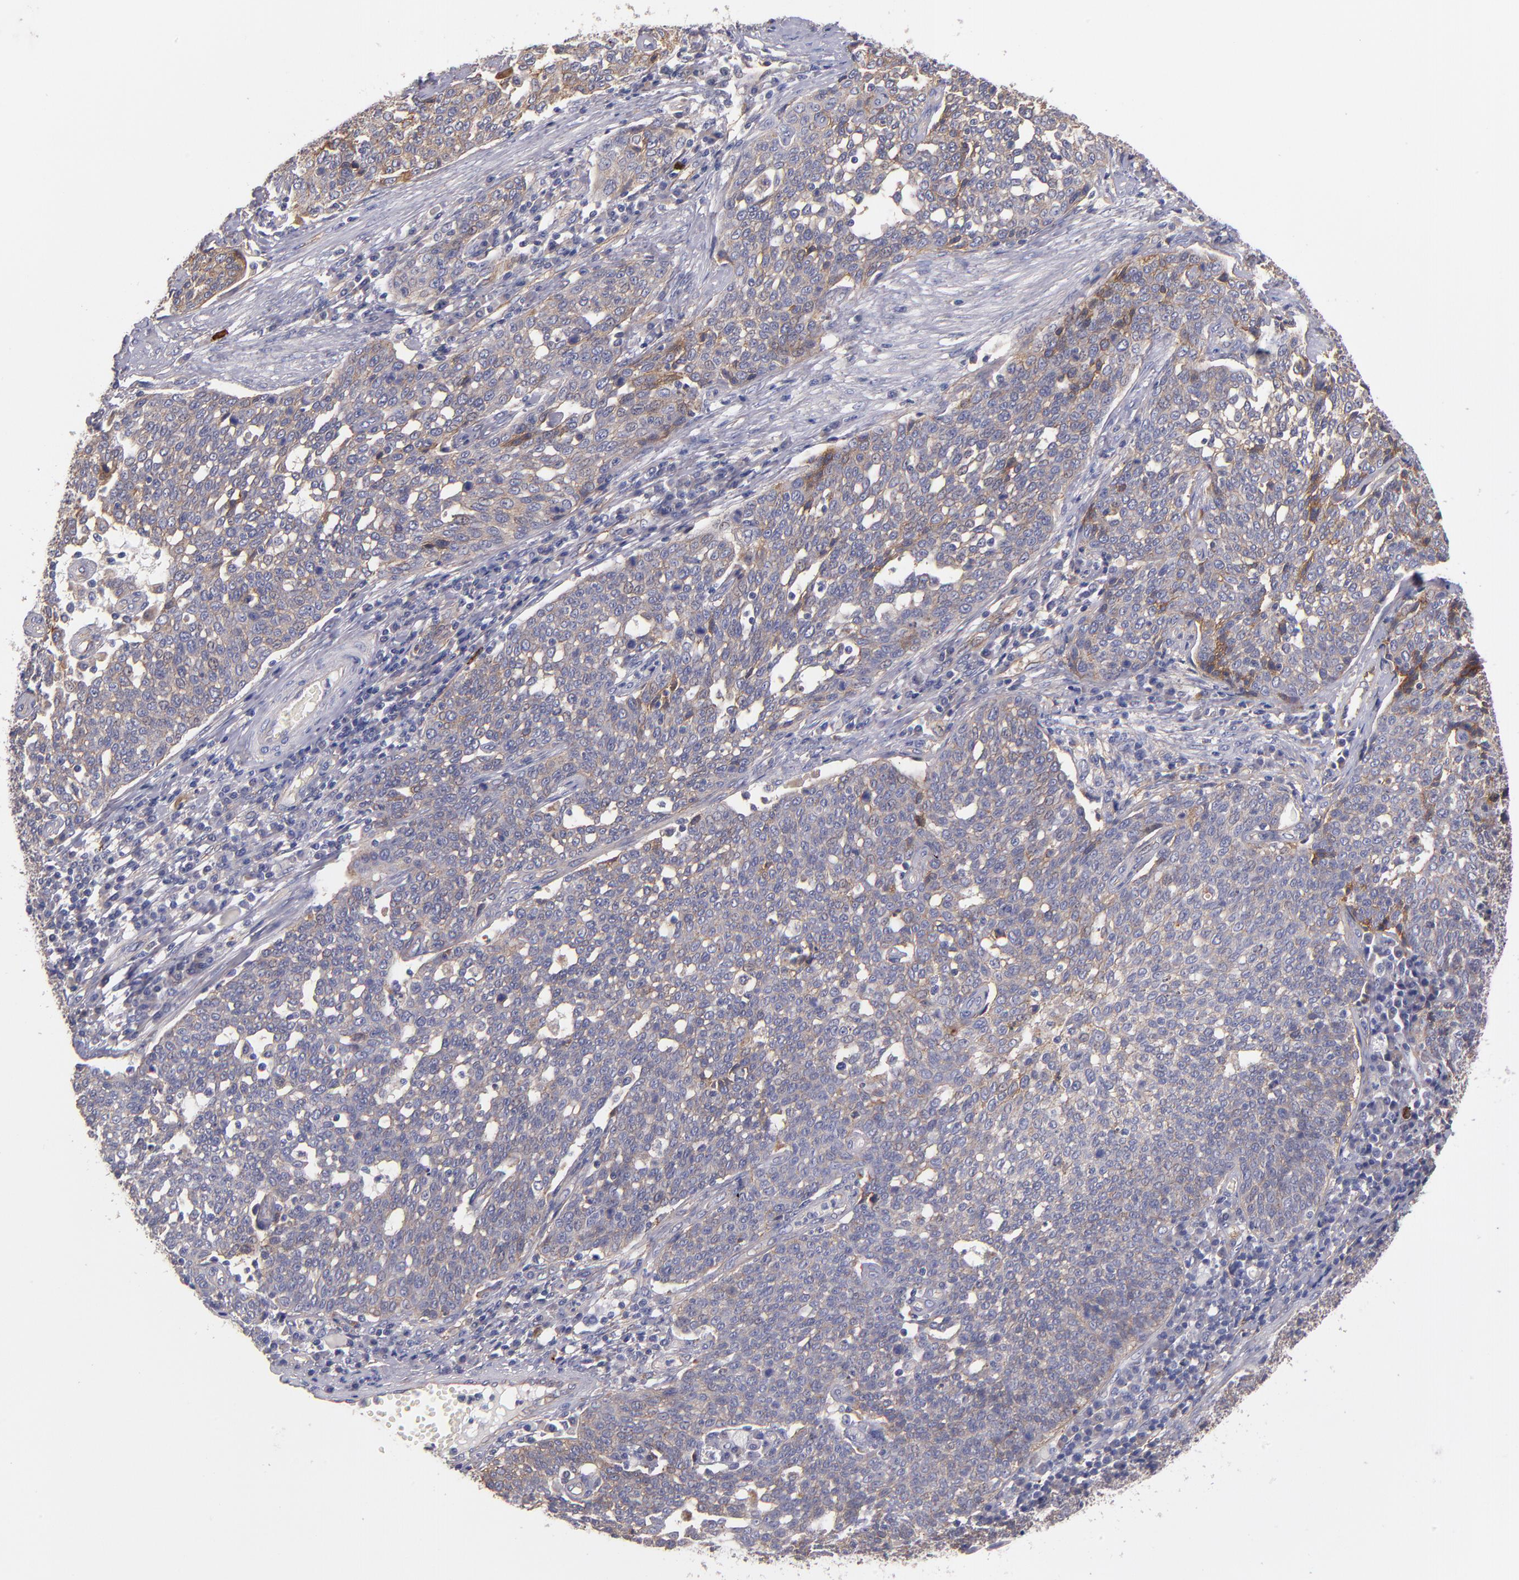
{"staining": {"intensity": "weak", "quantity": ">75%", "location": "cytoplasmic/membranous"}, "tissue": "cervical cancer", "cell_type": "Tumor cells", "image_type": "cancer", "snomed": [{"axis": "morphology", "description": "Squamous cell carcinoma, NOS"}, {"axis": "topography", "description": "Cervix"}], "caption": "Cervical cancer stained with IHC shows weak cytoplasmic/membranous positivity in about >75% of tumor cells.", "gene": "PLSCR4", "patient": {"sex": "female", "age": 34}}